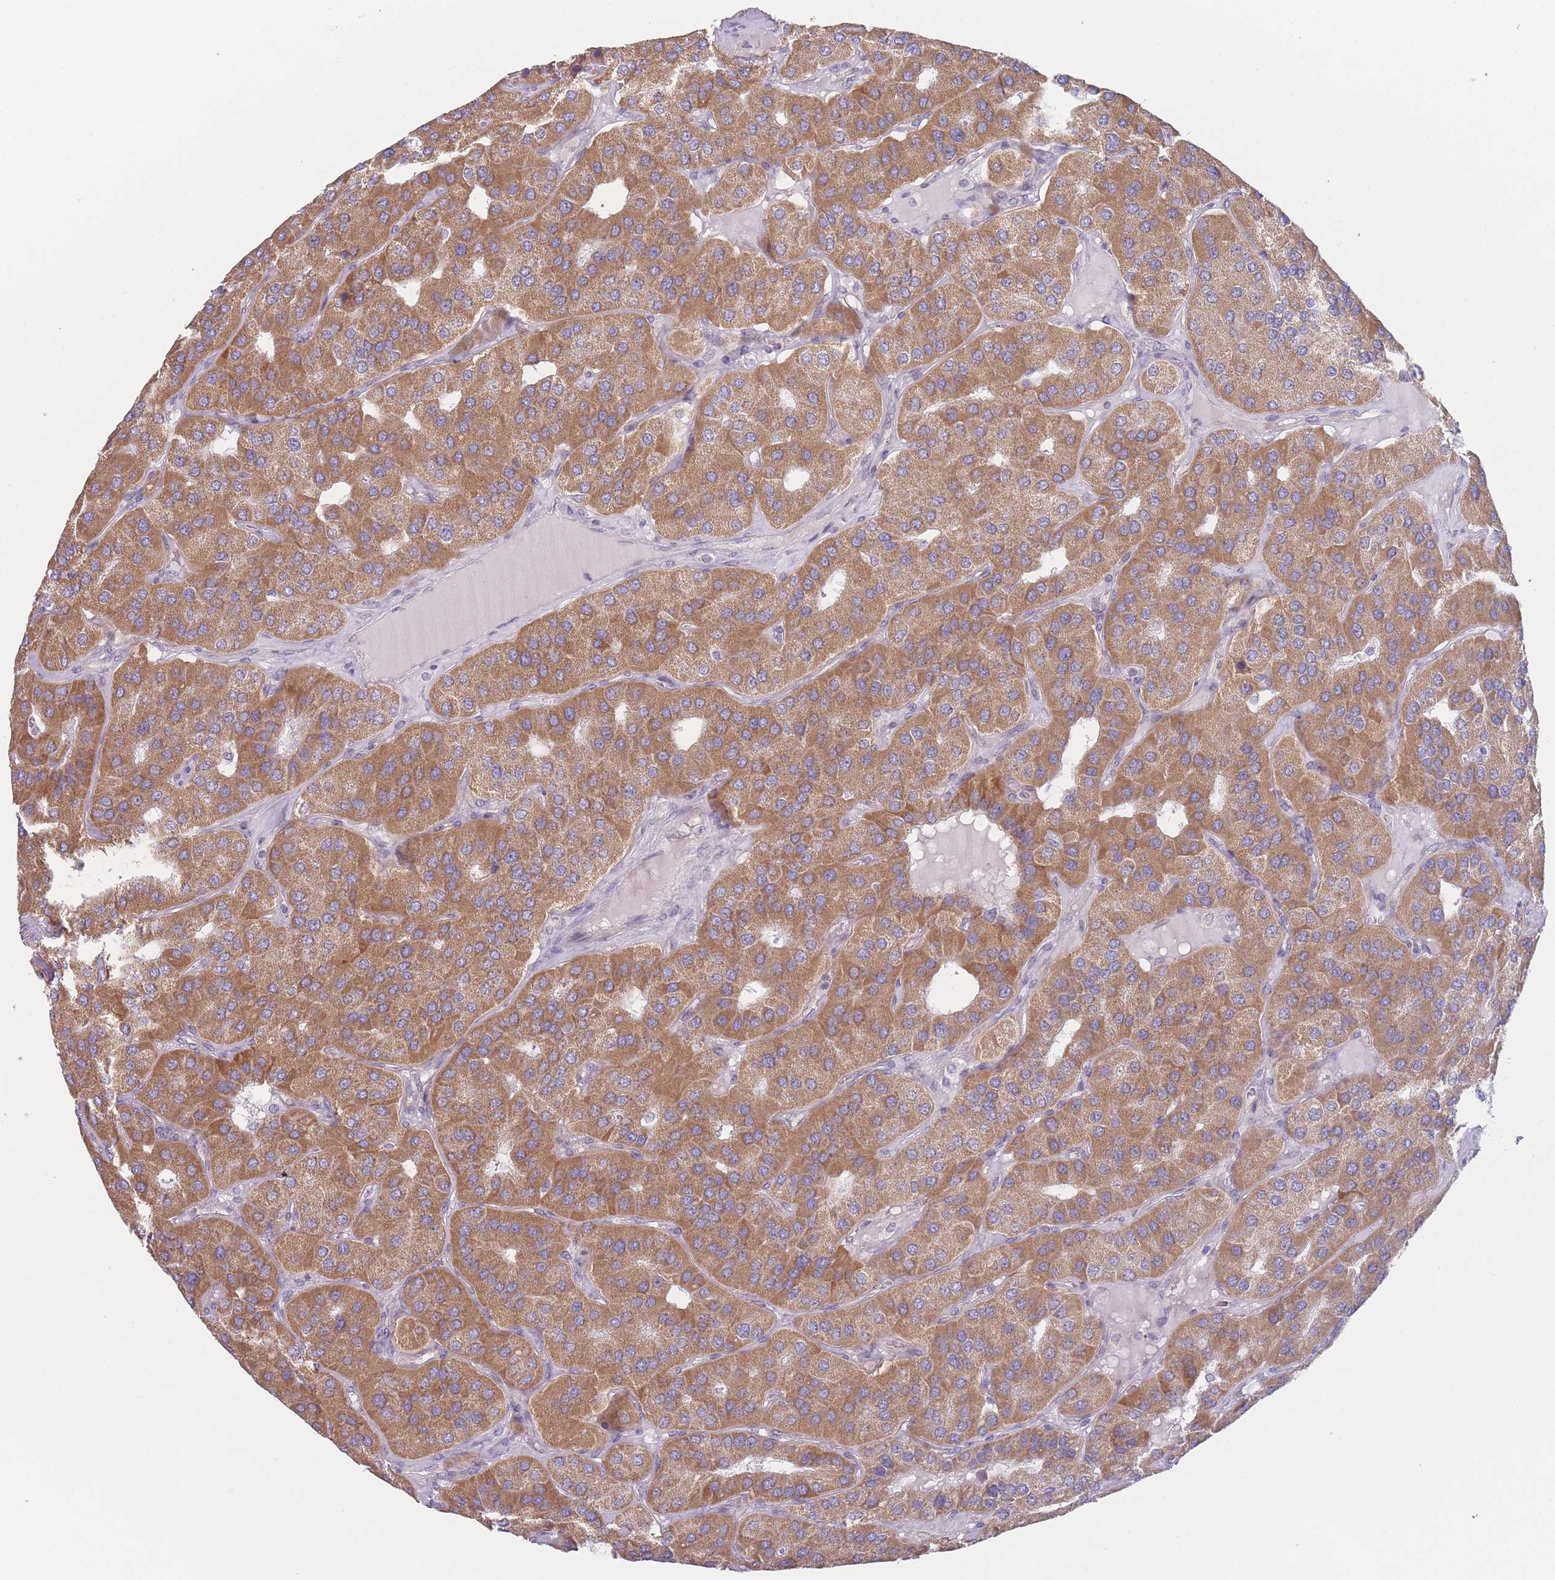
{"staining": {"intensity": "moderate", "quantity": ">75%", "location": "cytoplasmic/membranous"}, "tissue": "parathyroid gland", "cell_type": "Glandular cells", "image_type": "normal", "snomed": [{"axis": "morphology", "description": "Normal tissue, NOS"}, {"axis": "morphology", "description": "Adenoma, NOS"}, {"axis": "topography", "description": "Parathyroid gland"}], "caption": "Parathyroid gland stained with DAB (3,3'-diaminobenzidine) immunohistochemistry (IHC) demonstrates medium levels of moderate cytoplasmic/membranous positivity in approximately >75% of glandular cells.", "gene": "FAM227B", "patient": {"sex": "female", "age": 86}}